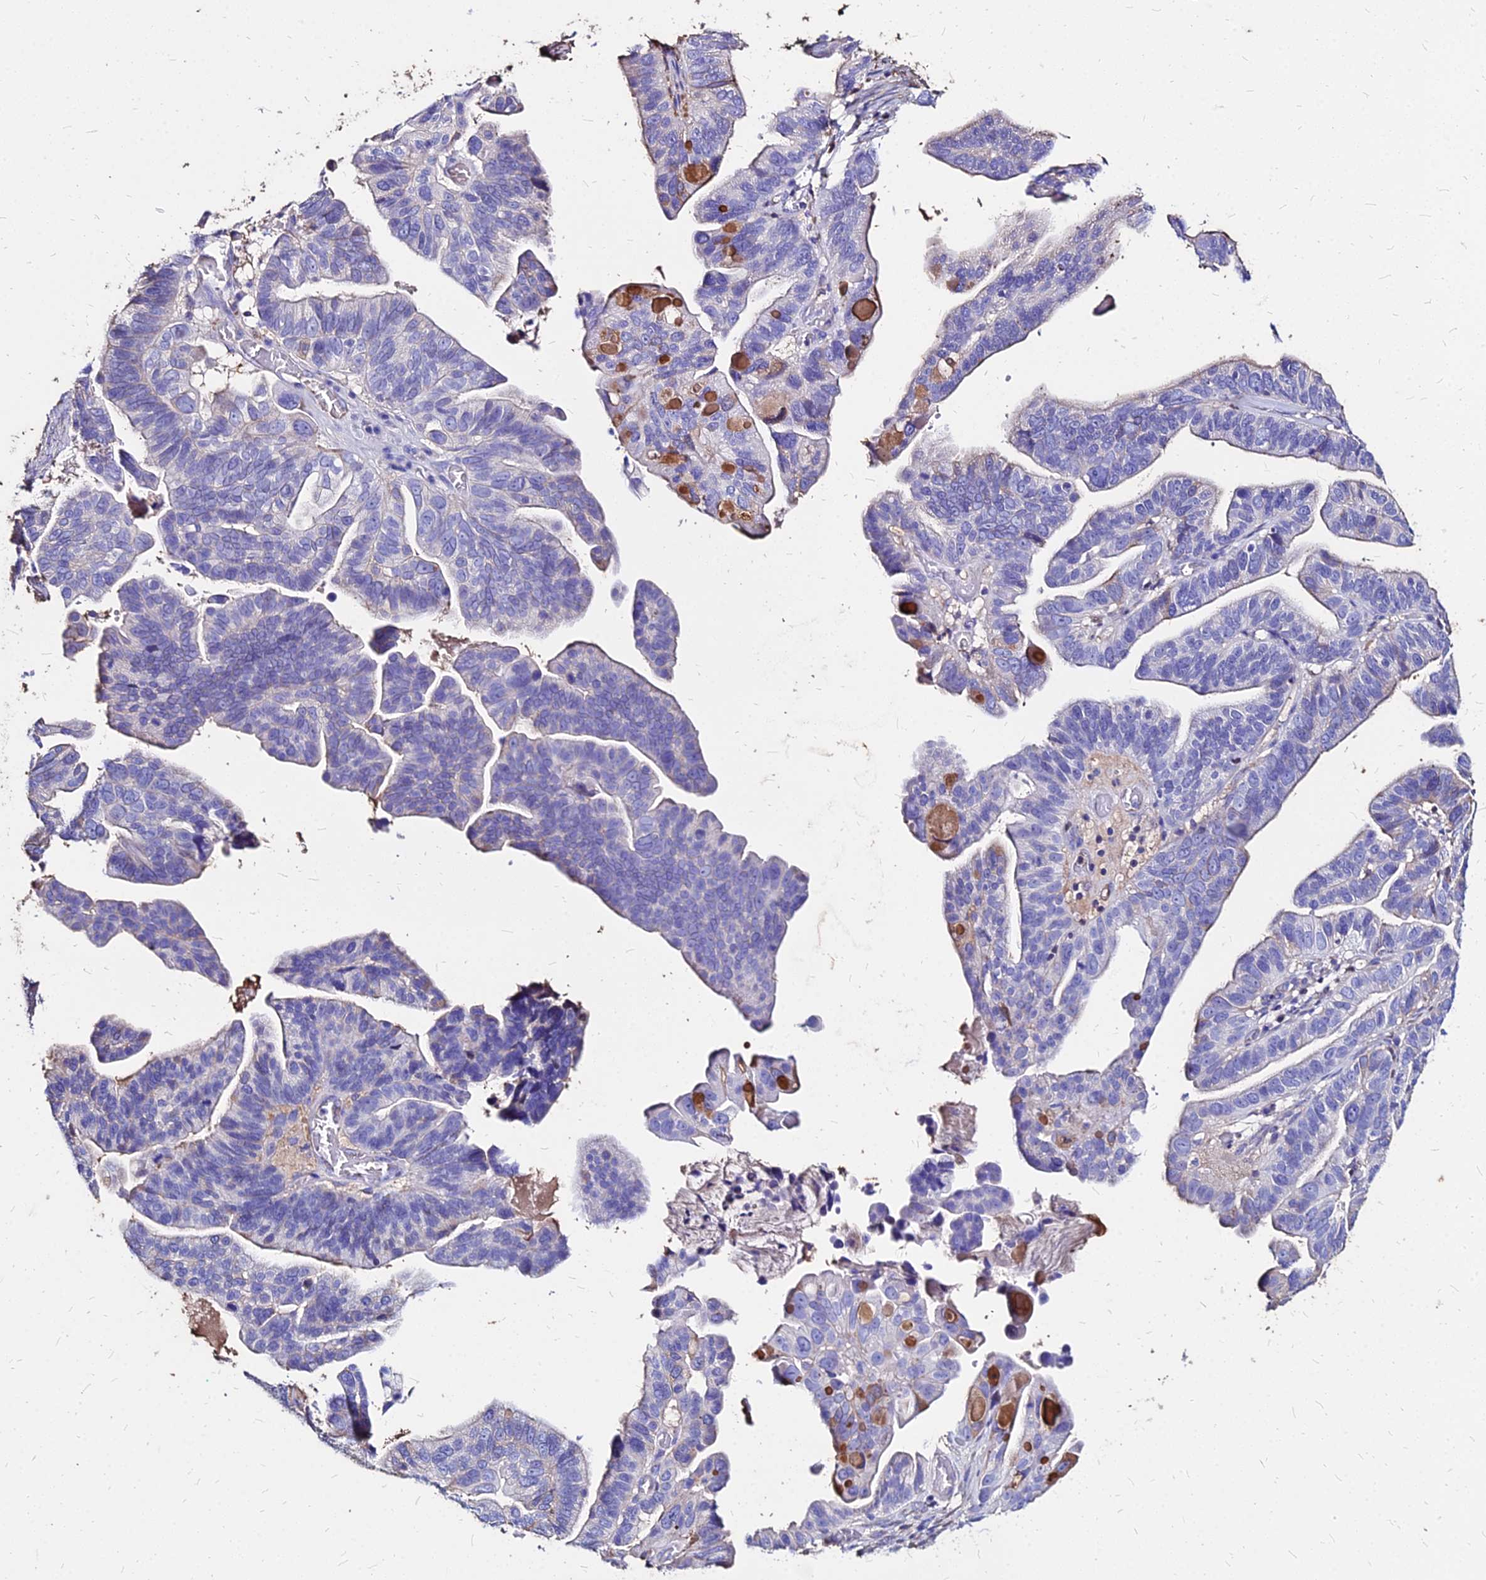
{"staining": {"intensity": "negative", "quantity": "none", "location": "none"}, "tissue": "ovarian cancer", "cell_type": "Tumor cells", "image_type": "cancer", "snomed": [{"axis": "morphology", "description": "Cystadenocarcinoma, serous, NOS"}, {"axis": "topography", "description": "Ovary"}], "caption": "Human ovarian cancer stained for a protein using immunohistochemistry exhibits no staining in tumor cells.", "gene": "NME5", "patient": {"sex": "female", "age": 56}}